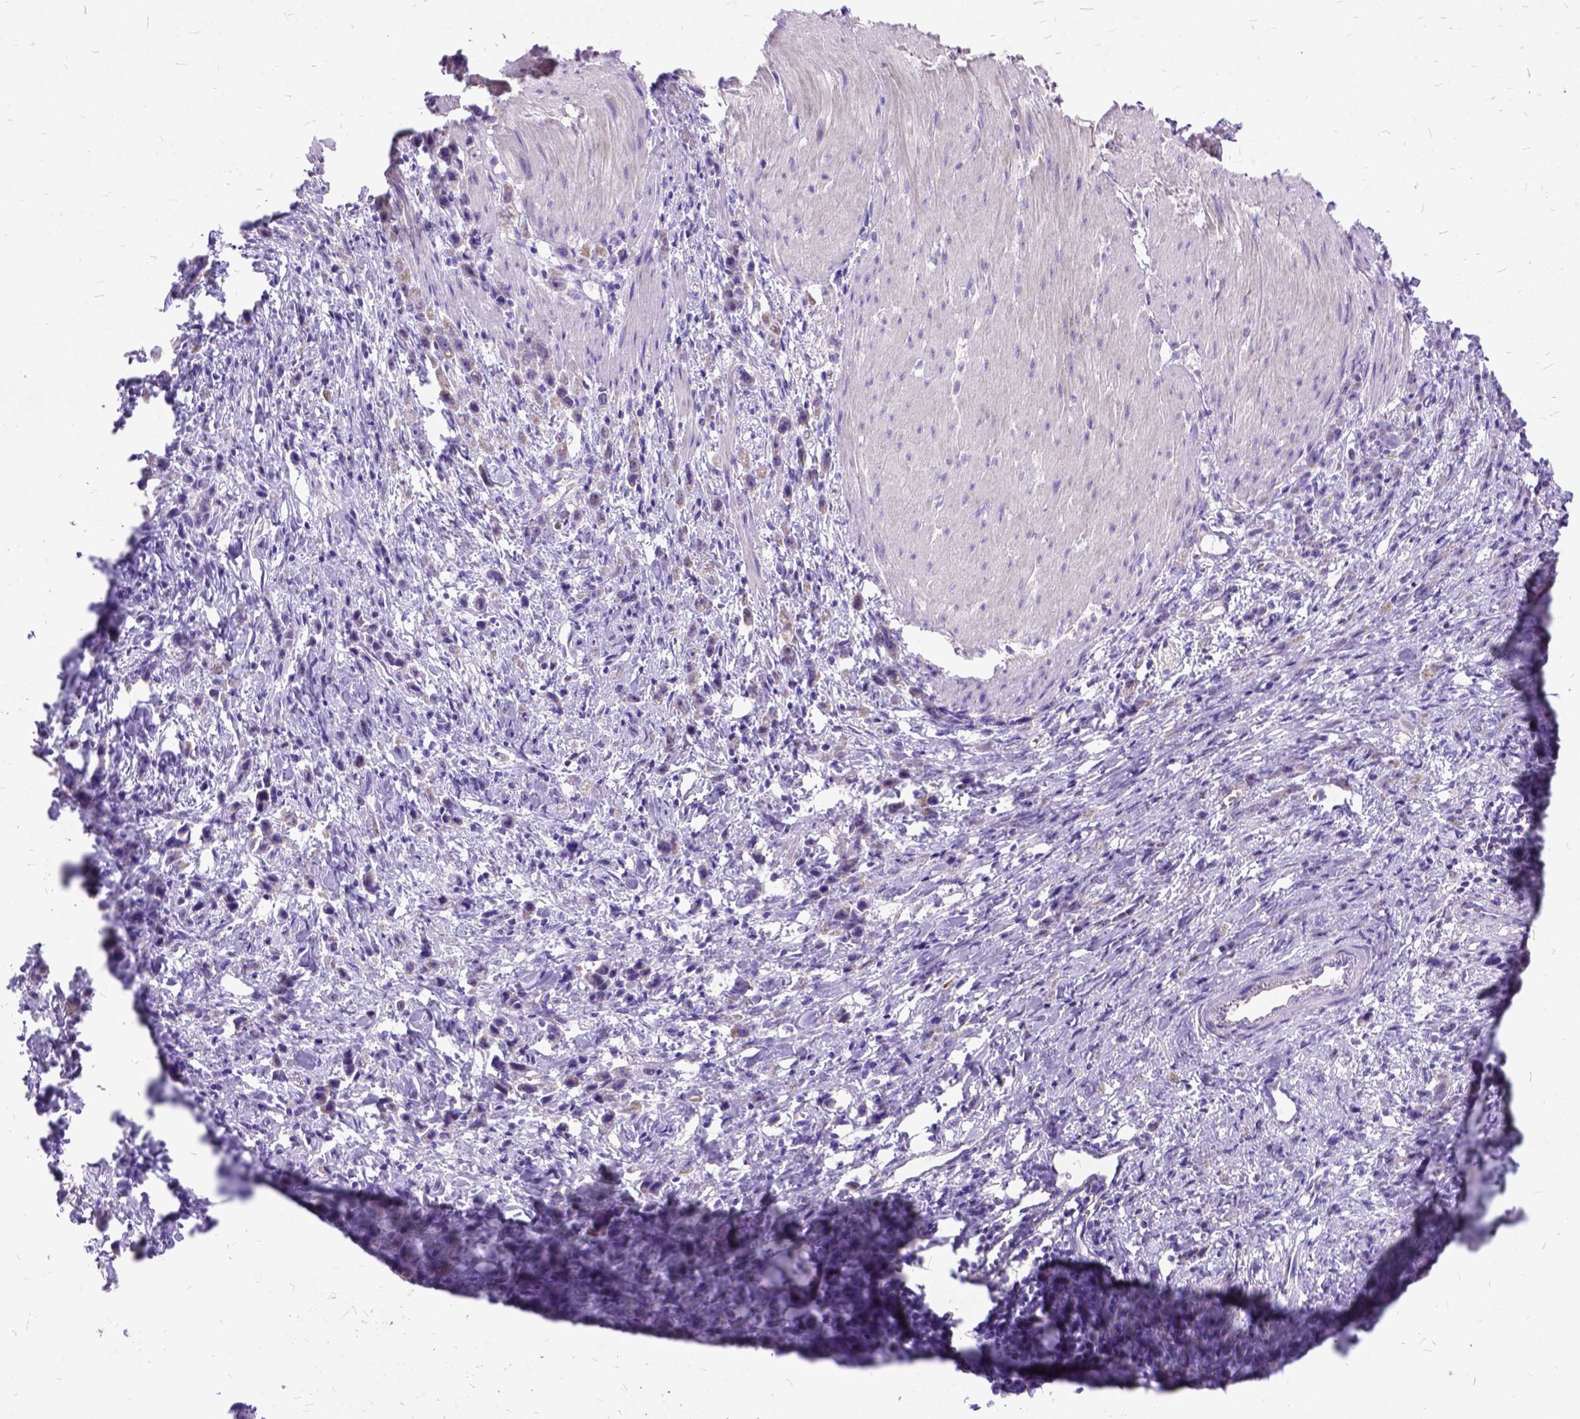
{"staining": {"intensity": "negative", "quantity": "none", "location": "none"}, "tissue": "stomach cancer", "cell_type": "Tumor cells", "image_type": "cancer", "snomed": [{"axis": "morphology", "description": "Adenocarcinoma, NOS"}, {"axis": "topography", "description": "Stomach"}], "caption": "Tumor cells show no significant protein staining in stomach cancer. The staining was performed using DAB to visualize the protein expression in brown, while the nuclei were stained in blue with hematoxylin (Magnification: 20x).", "gene": "CTAG2", "patient": {"sex": "male", "age": 47}}